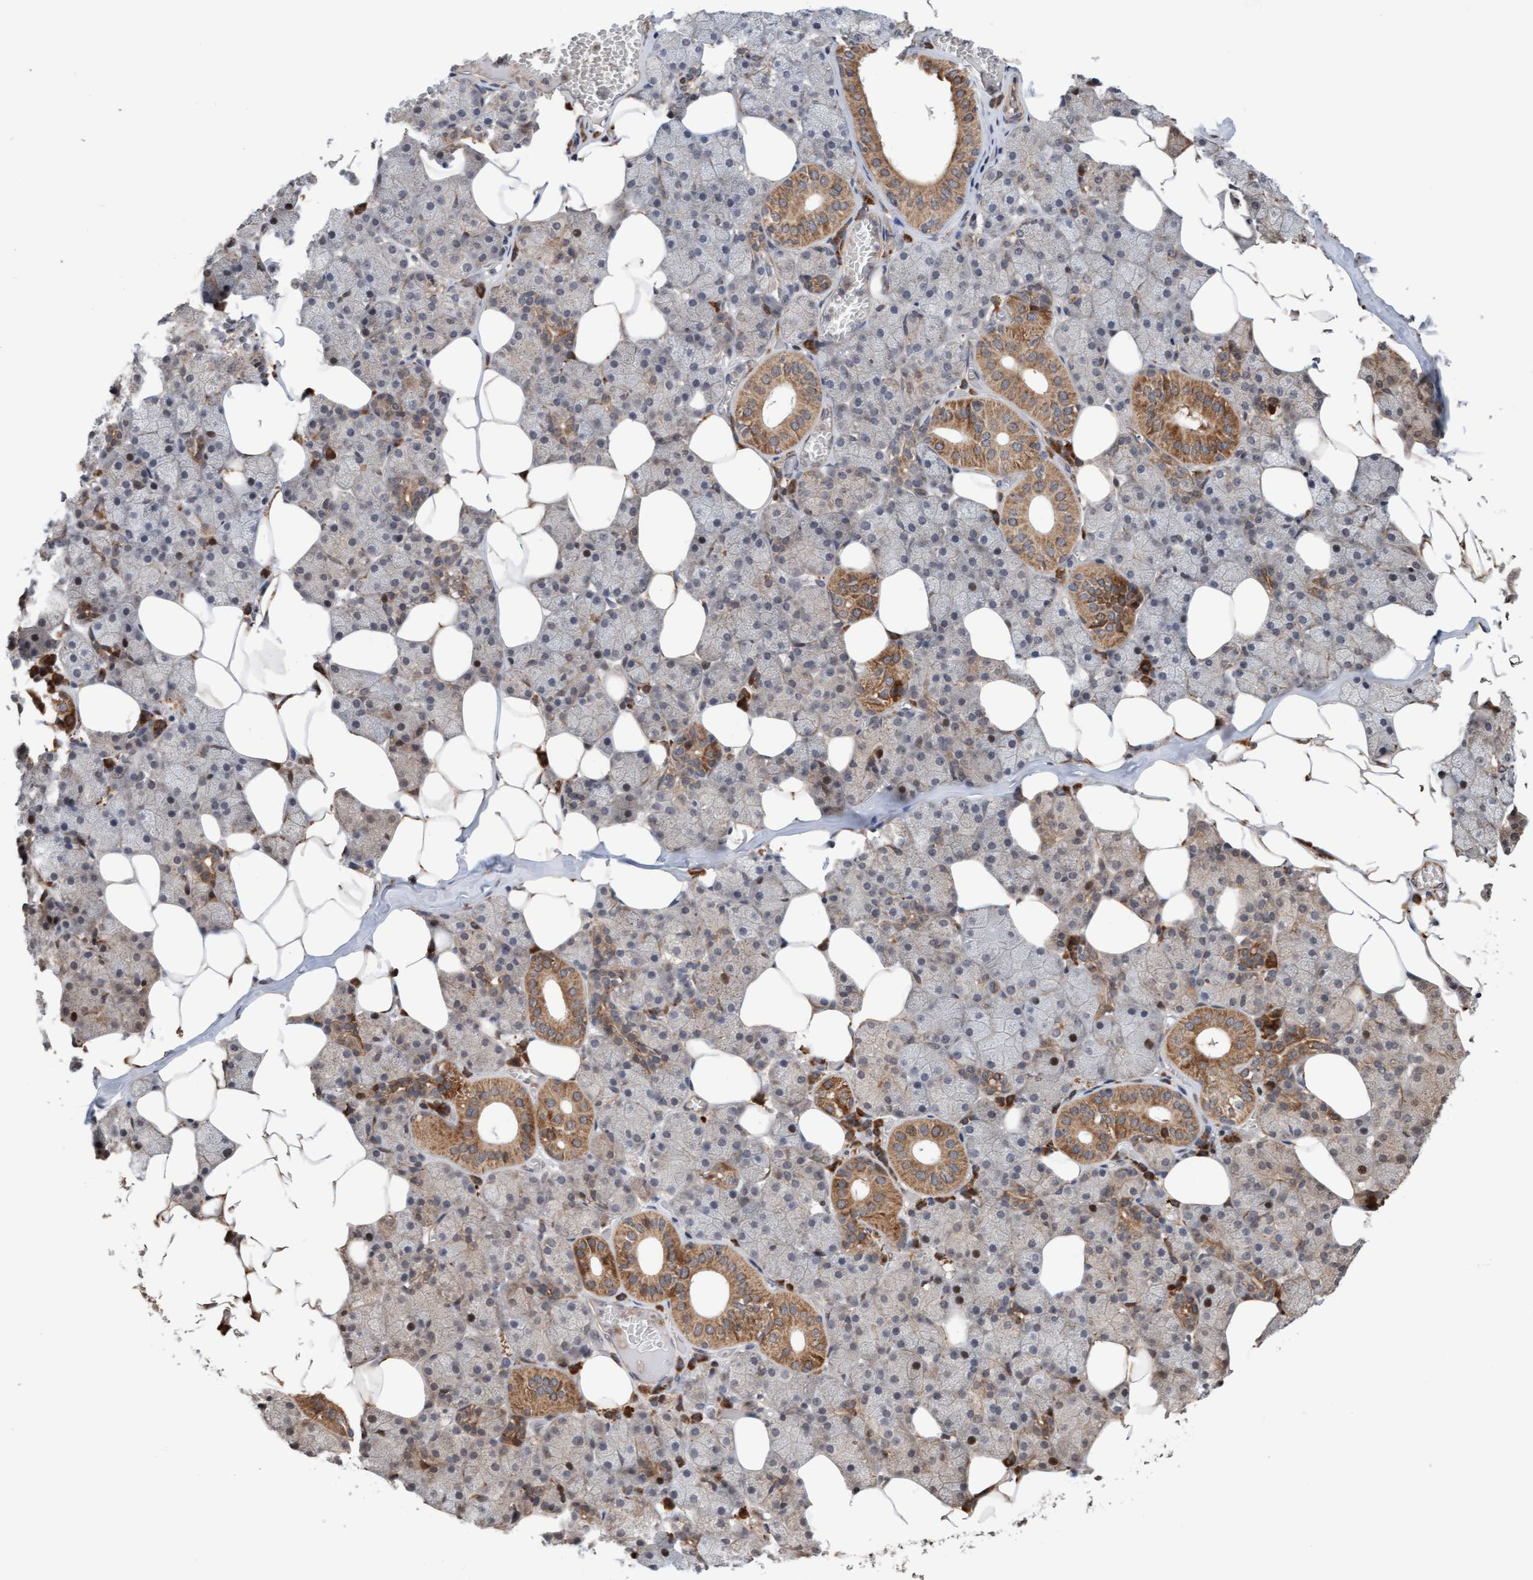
{"staining": {"intensity": "moderate", "quantity": ">75%", "location": "cytoplasmic/membranous"}, "tissue": "salivary gland", "cell_type": "Glandular cells", "image_type": "normal", "snomed": [{"axis": "morphology", "description": "Normal tissue, NOS"}, {"axis": "topography", "description": "Salivary gland"}], "caption": "High-power microscopy captured an immunohistochemistry histopathology image of benign salivary gland, revealing moderate cytoplasmic/membranous positivity in about >75% of glandular cells. (brown staining indicates protein expression, while blue staining denotes nuclei).", "gene": "PECR", "patient": {"sex": "female", "age": 33}}